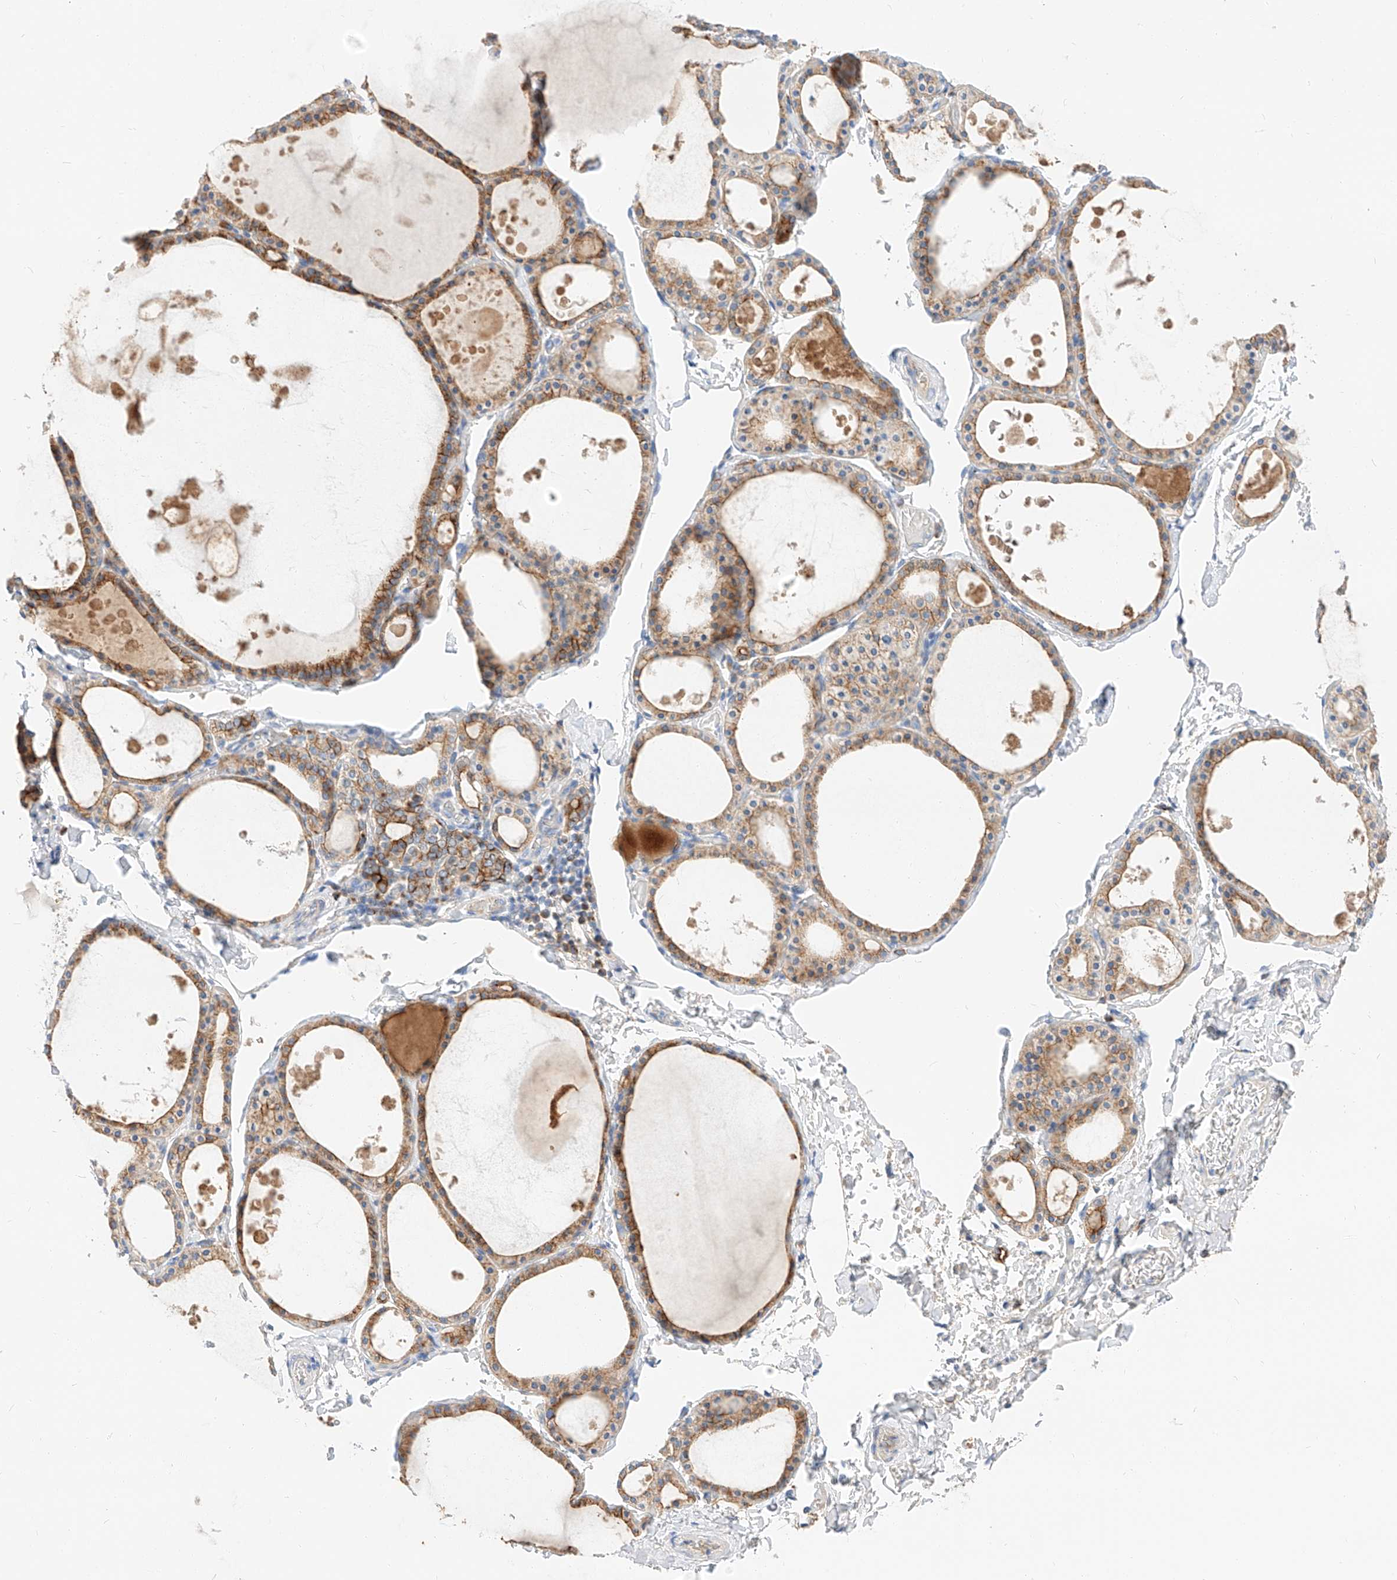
{"staining": {"intensity": "moderate", "quantity": ">75%", "location": "cytoplasmic/membranous"}, "tissue": "thyroid gland", "cell_type": "Glandular cells", "image_type": "normal", "snomed": [{"axis": "morphology", "description": "Normal tissue, NOS"}, {"axis": "topography", "description": "Thyroid gland"}], "caption": "A medium amount of moderate cytoplasmic/membranous staining is appreciated in approximately >75% of glandular cells in unremarkable thyroid gland. The protein is shown in brown color, while the nuclei are stained blue.", "gene": "MAP7", "patient": {"sex": "male", "age": 56}}